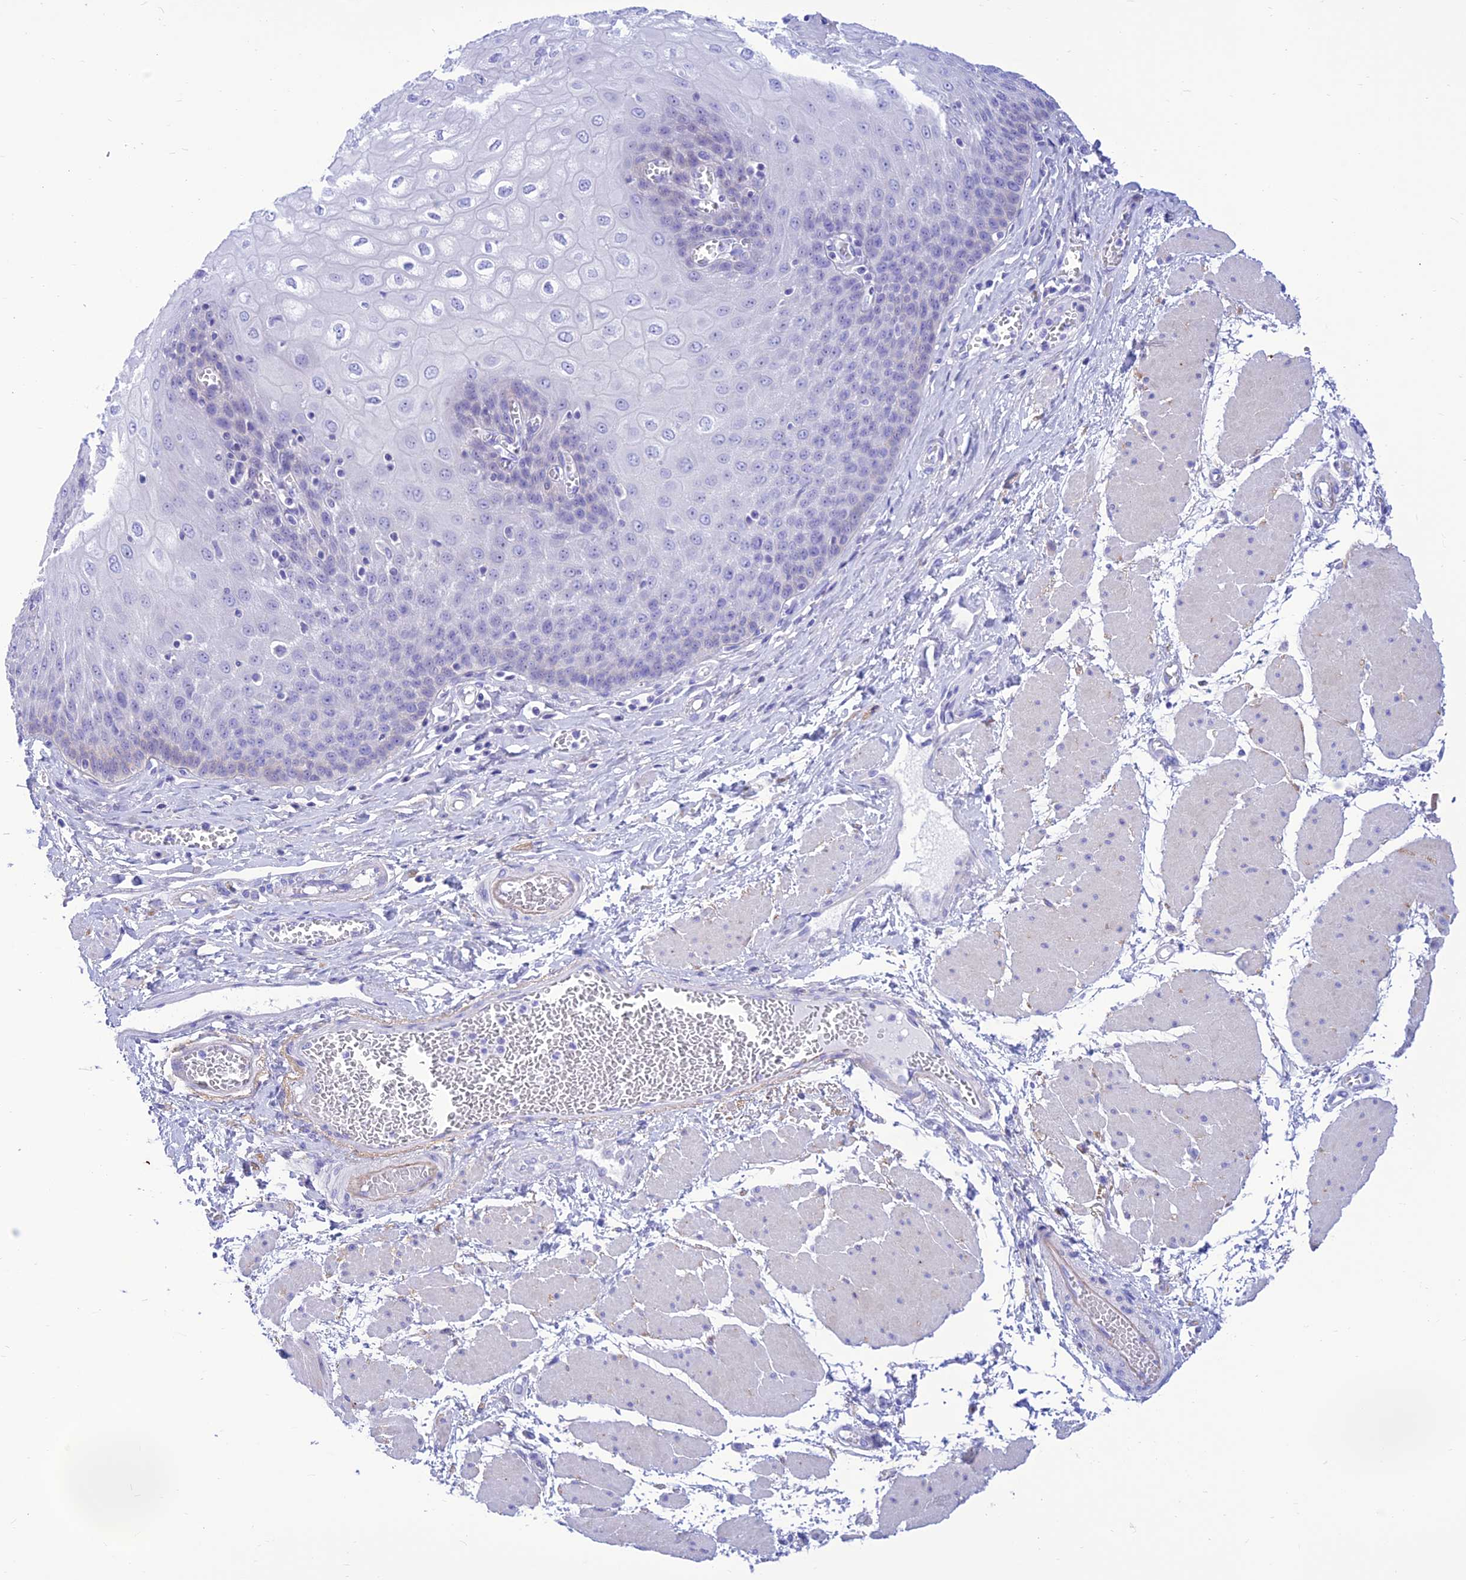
{"staining": {"intensity": "negative", "quantity": "none", "location": "none"}, "tissue": "esophagus", "cell_type": "Squamous epithelial cells", "image_type": "normal", "snomed": [{"axis": "morphology", "description": "Normal tissue, NOS"}, {"axis": "topography", "description": "Esophagus"}], "caption": "There is no significant staining in squamous epithelial cells of esophagus. (Stains: DAB immunohistochemistry with hematoxylin counter stain, Microscopy: brightfield microscopy at high magnification).", "gene": "PRNP", "patient": {"sex": "male", "age": 60}}